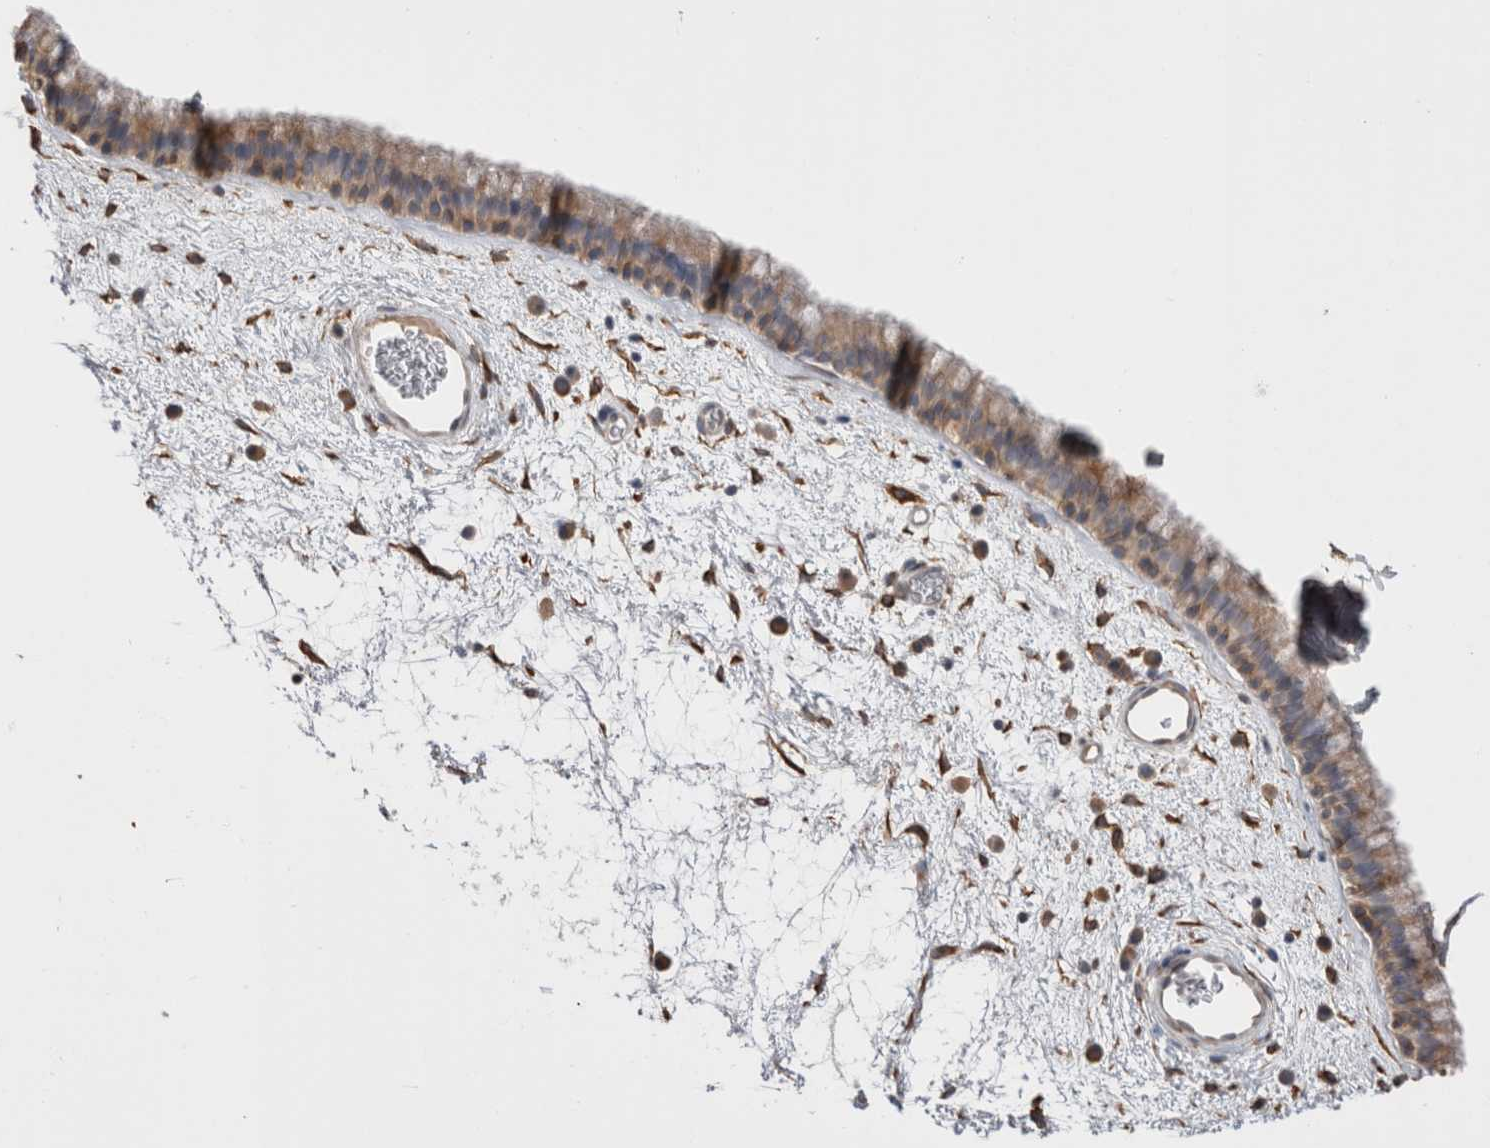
{"staining": {"intensity": "moderate", "quantity": ">75%", "location": "cytoplasmic/membranous"}, "tissue": "nasopharynx", "cell_type": "Respiratory epithelial cells", "image_type": "normal", "snomed": [{"axis": "morphology", "description": "Normal tissue, NOS"}, {"axis": "morphology", "description": "Inflammation, NOS"}, {"axis": "topography", "description": "Nasopharynx"}], "caption": "An immunohistochemistry micrograph of unremarkable tissue is shown. Protein staining in brown shows moderate cytoplasmic/membranous positivity in nasopharynx within respiratory epithelial cells. (DAB IHC with brightfield microscopy, high magnification).", "gene": "LRPAP1", "patient": {"sex": "male", "age": 48}}